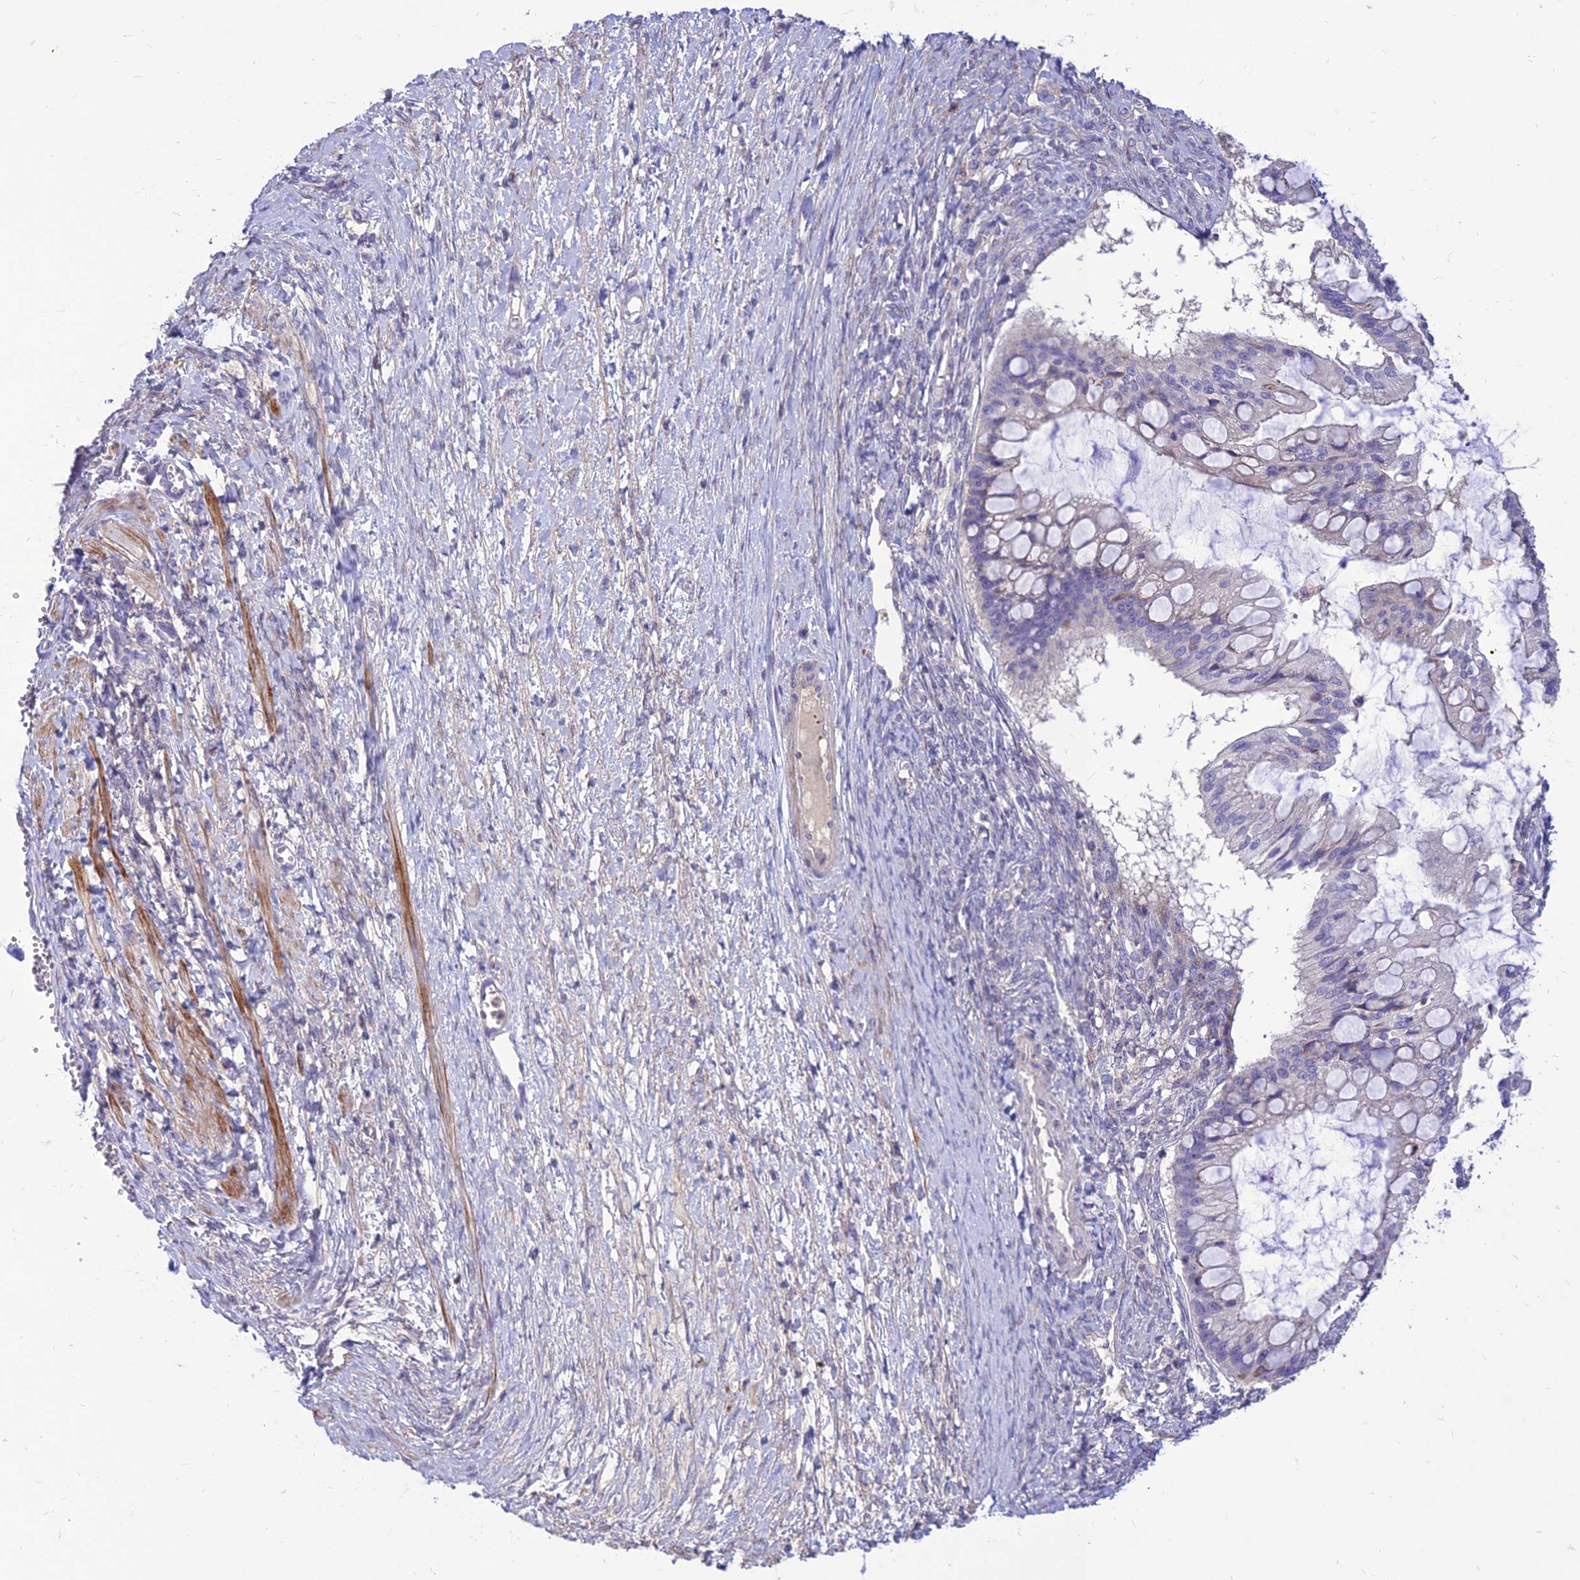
{"staining": {"intensity": "negative", "quantity": "none", "location": "none"}, "tissue": "ovarian cancer", "cell_type": "Tumor cells", "image_type": "cancer", "snomed": [{"axis": "morphology", "description": "Cystadenocarcinoma, mucinous, NOS"}, {"axis": "topography", "description": "Ovary"}], "caption": "Immunohistochemical staining of human ovarian cancer (mucinous cystadenocarcinoma) demonstrates no significant positivity in tumor cells.", "gene": "TEKT3", "patient": {"sex": "female", "age": 73}}